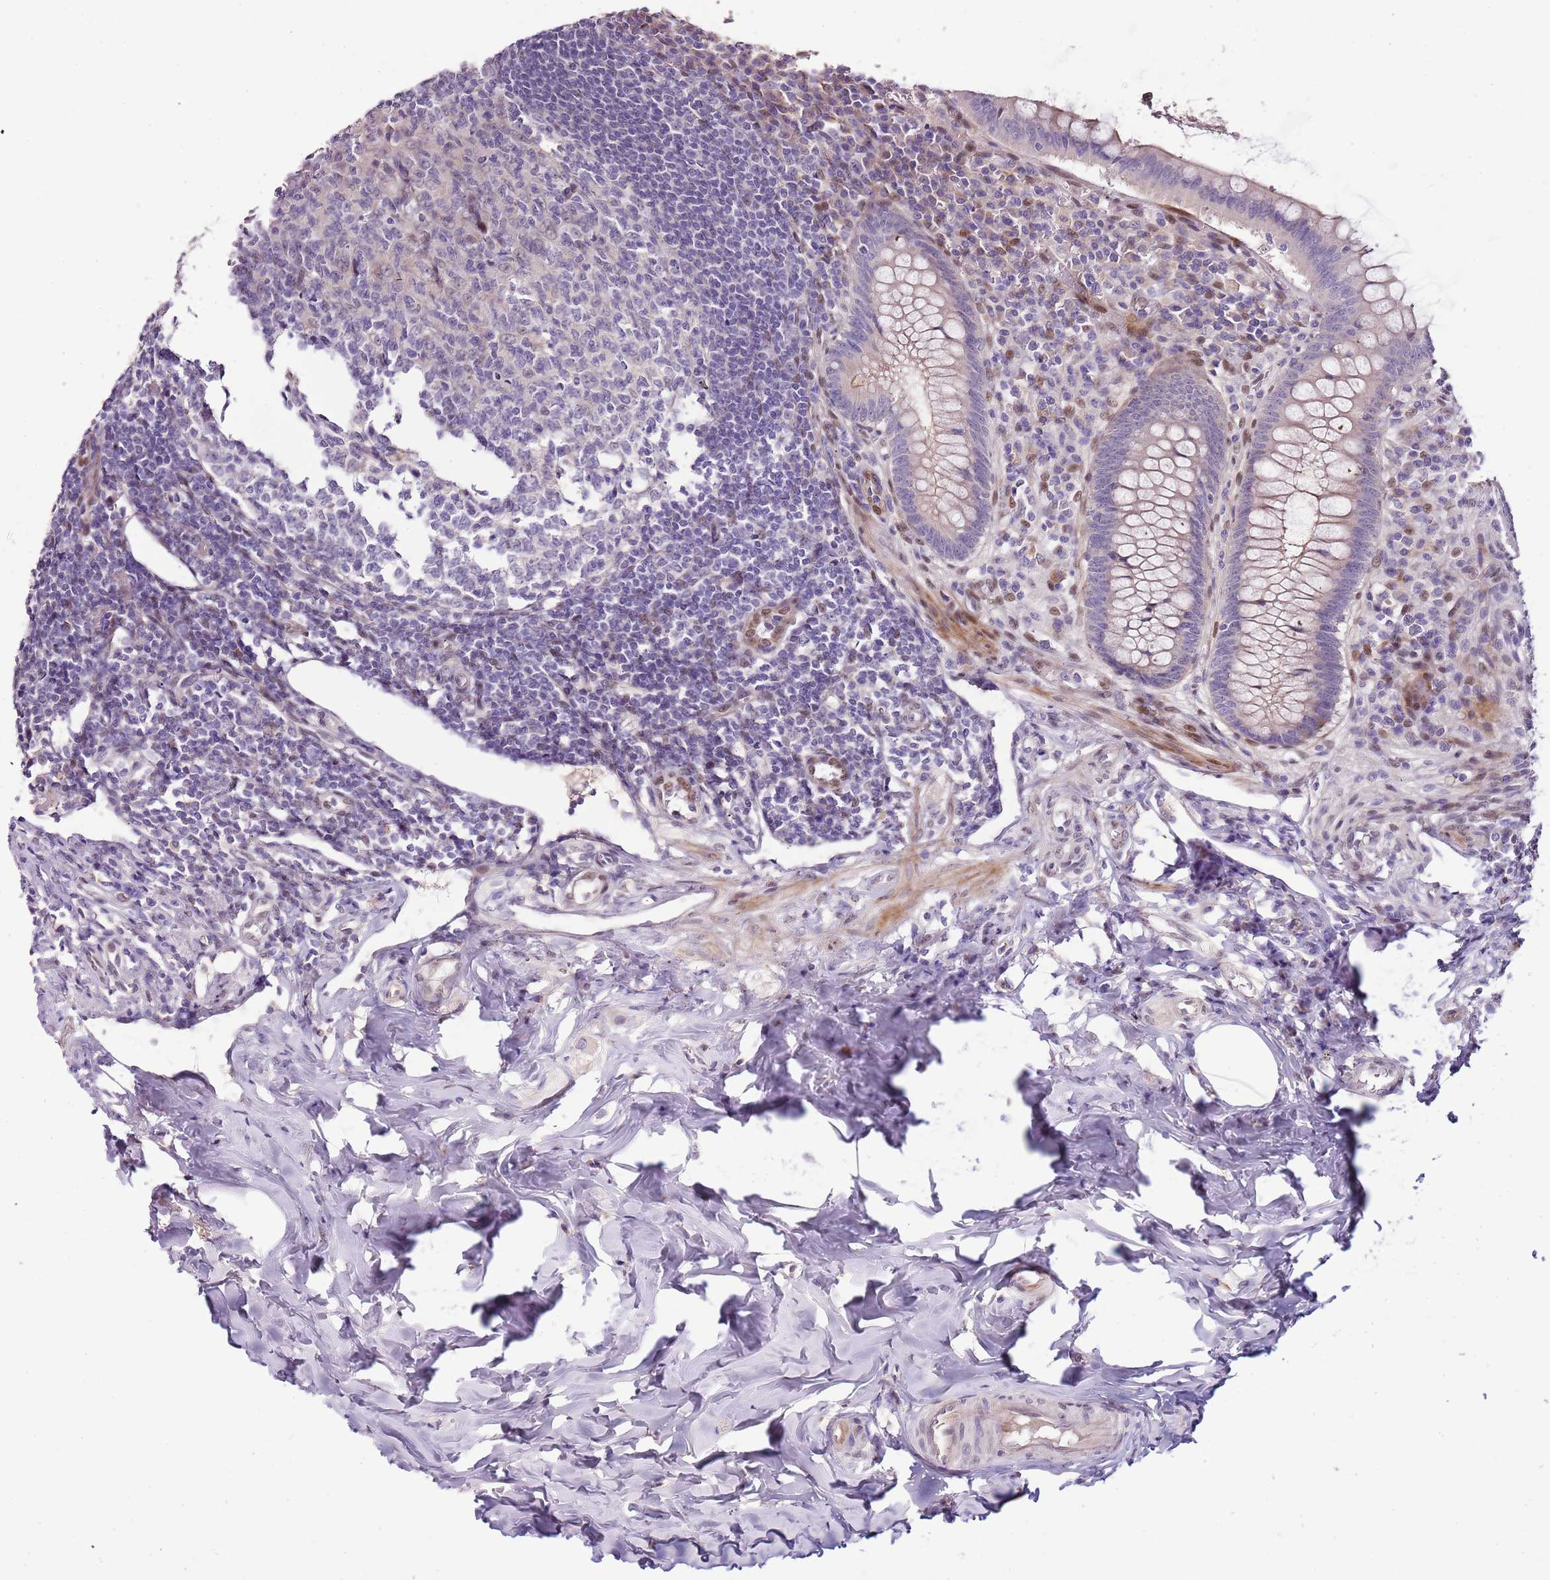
{"staining": {"intensity": "moderate", "quantity": "<25%", "location": "cytoplasmic/membranous"}, "tissue": "appendix", "cell_type": "Glandular cells", "image_type": "normal", "snomed": [{"axis": "morphology", "description": "Normal tissue, NOS"}, {"axis": "topography", "description": "Appendix"}], "caption": "Brown immunohistochemical staining in benign human appendix reveals moderate cytoplasmic/membranous expression in about <25% of glandular cells.", "gene": "NKX2", "patient": {"sex": "female", "age": 33}}